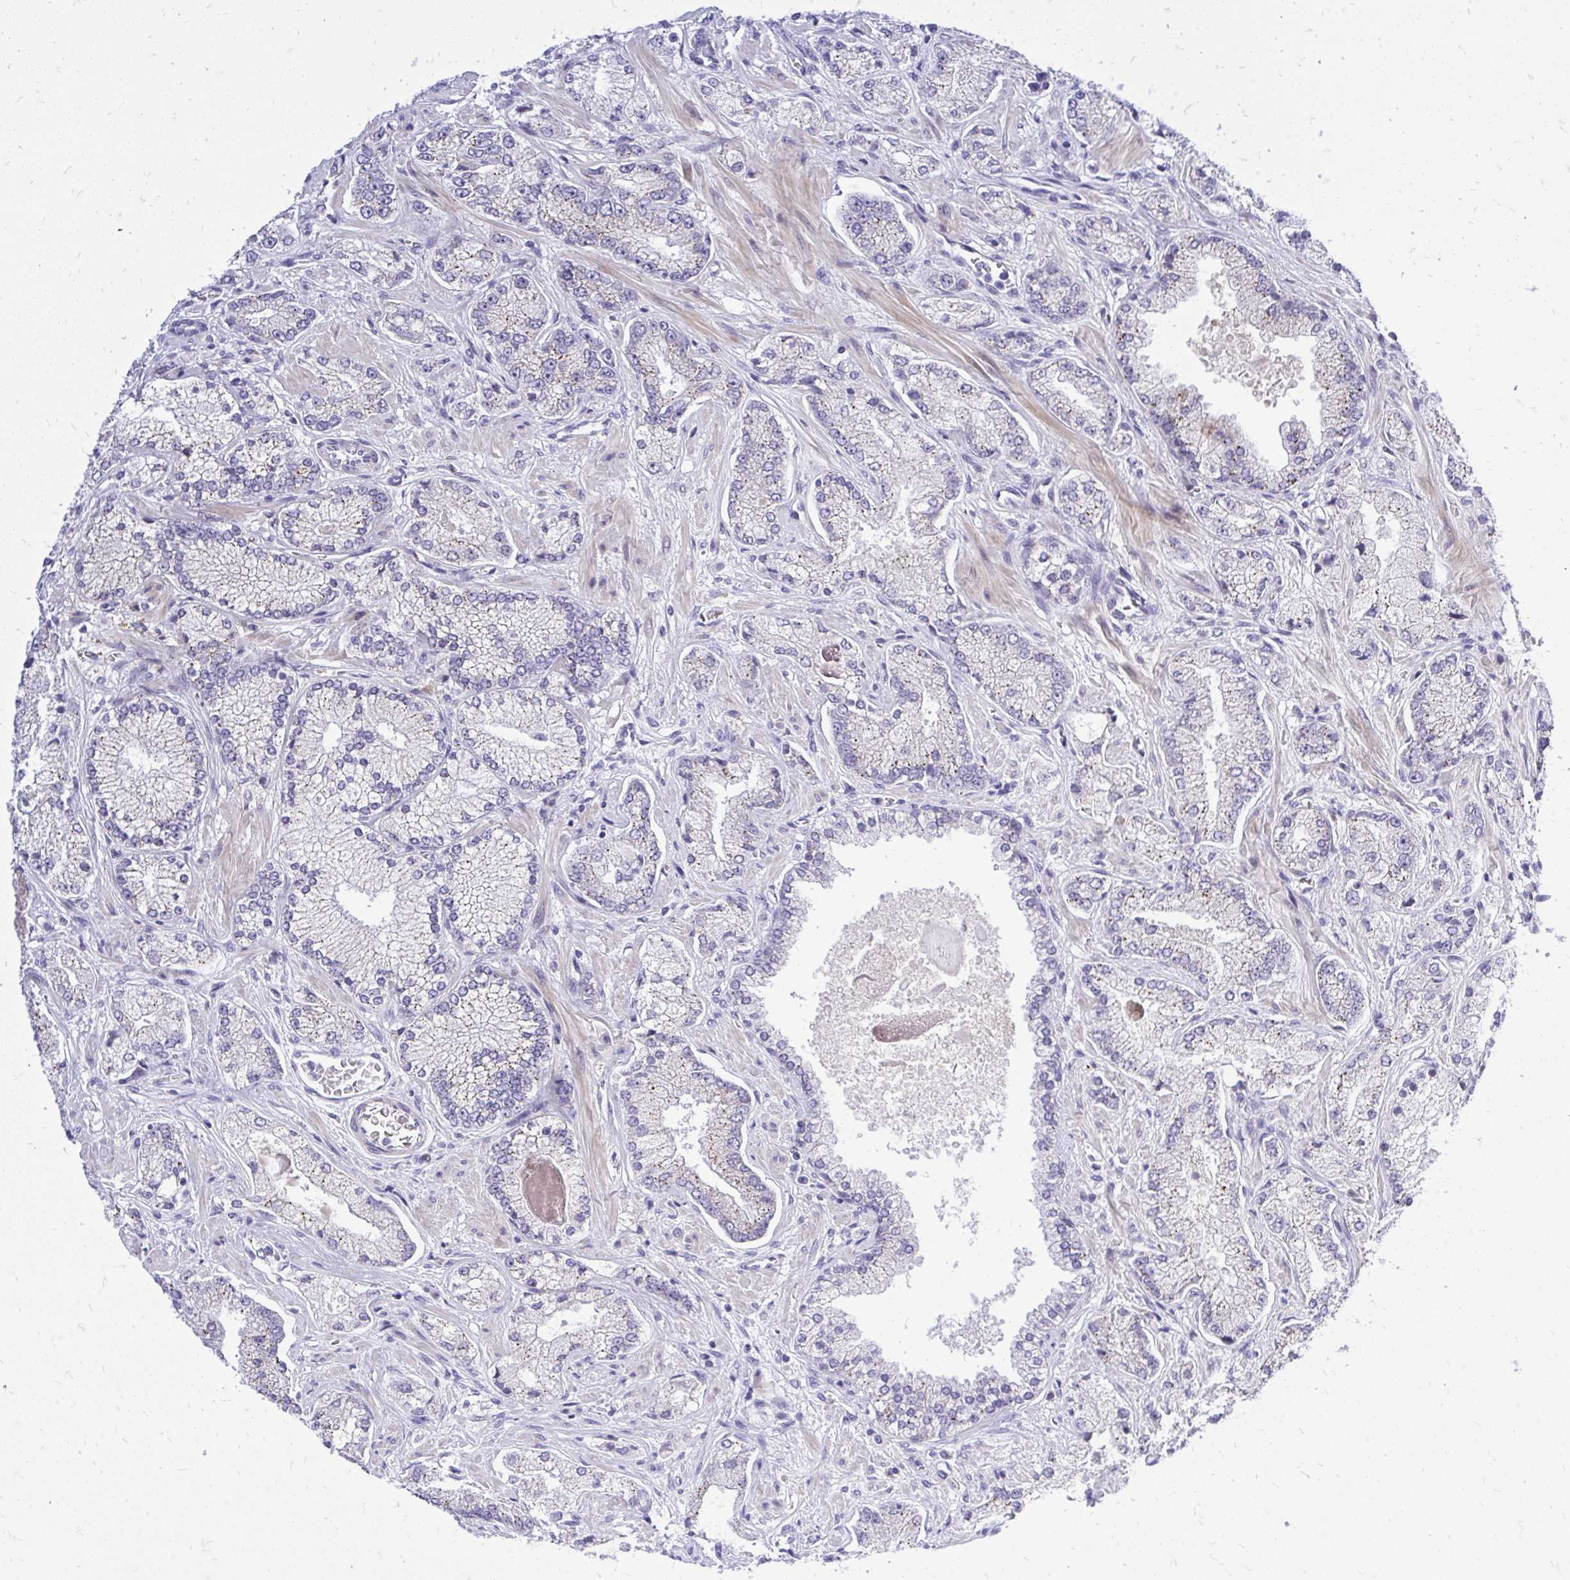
{"staining": {"intensity": "weak", "quantity": "<25%", "location": "cytoplasmic/membranous"}, "tissue": "prostate cancer", "cell_type": "Tumor cells", "image_type": "cancer", "snomed": [{"axis": "morphology", "description": "Normal tissue, NOS"}, {"axis": "morphology", "description": "Adenocarcinoma, High grade"}, {"axis": "topography", "description": "Prostate"}, {"axis": "topography", "description": "Peripheral nerve tissue"}], "caption": "Immunohistochemical staining of prostate adenocarcinoma (high-grade) demonstrates no significant positivity in tumor cells.", "gene": "GABRA1", "patient": {"sex": "male", "age": 68}}